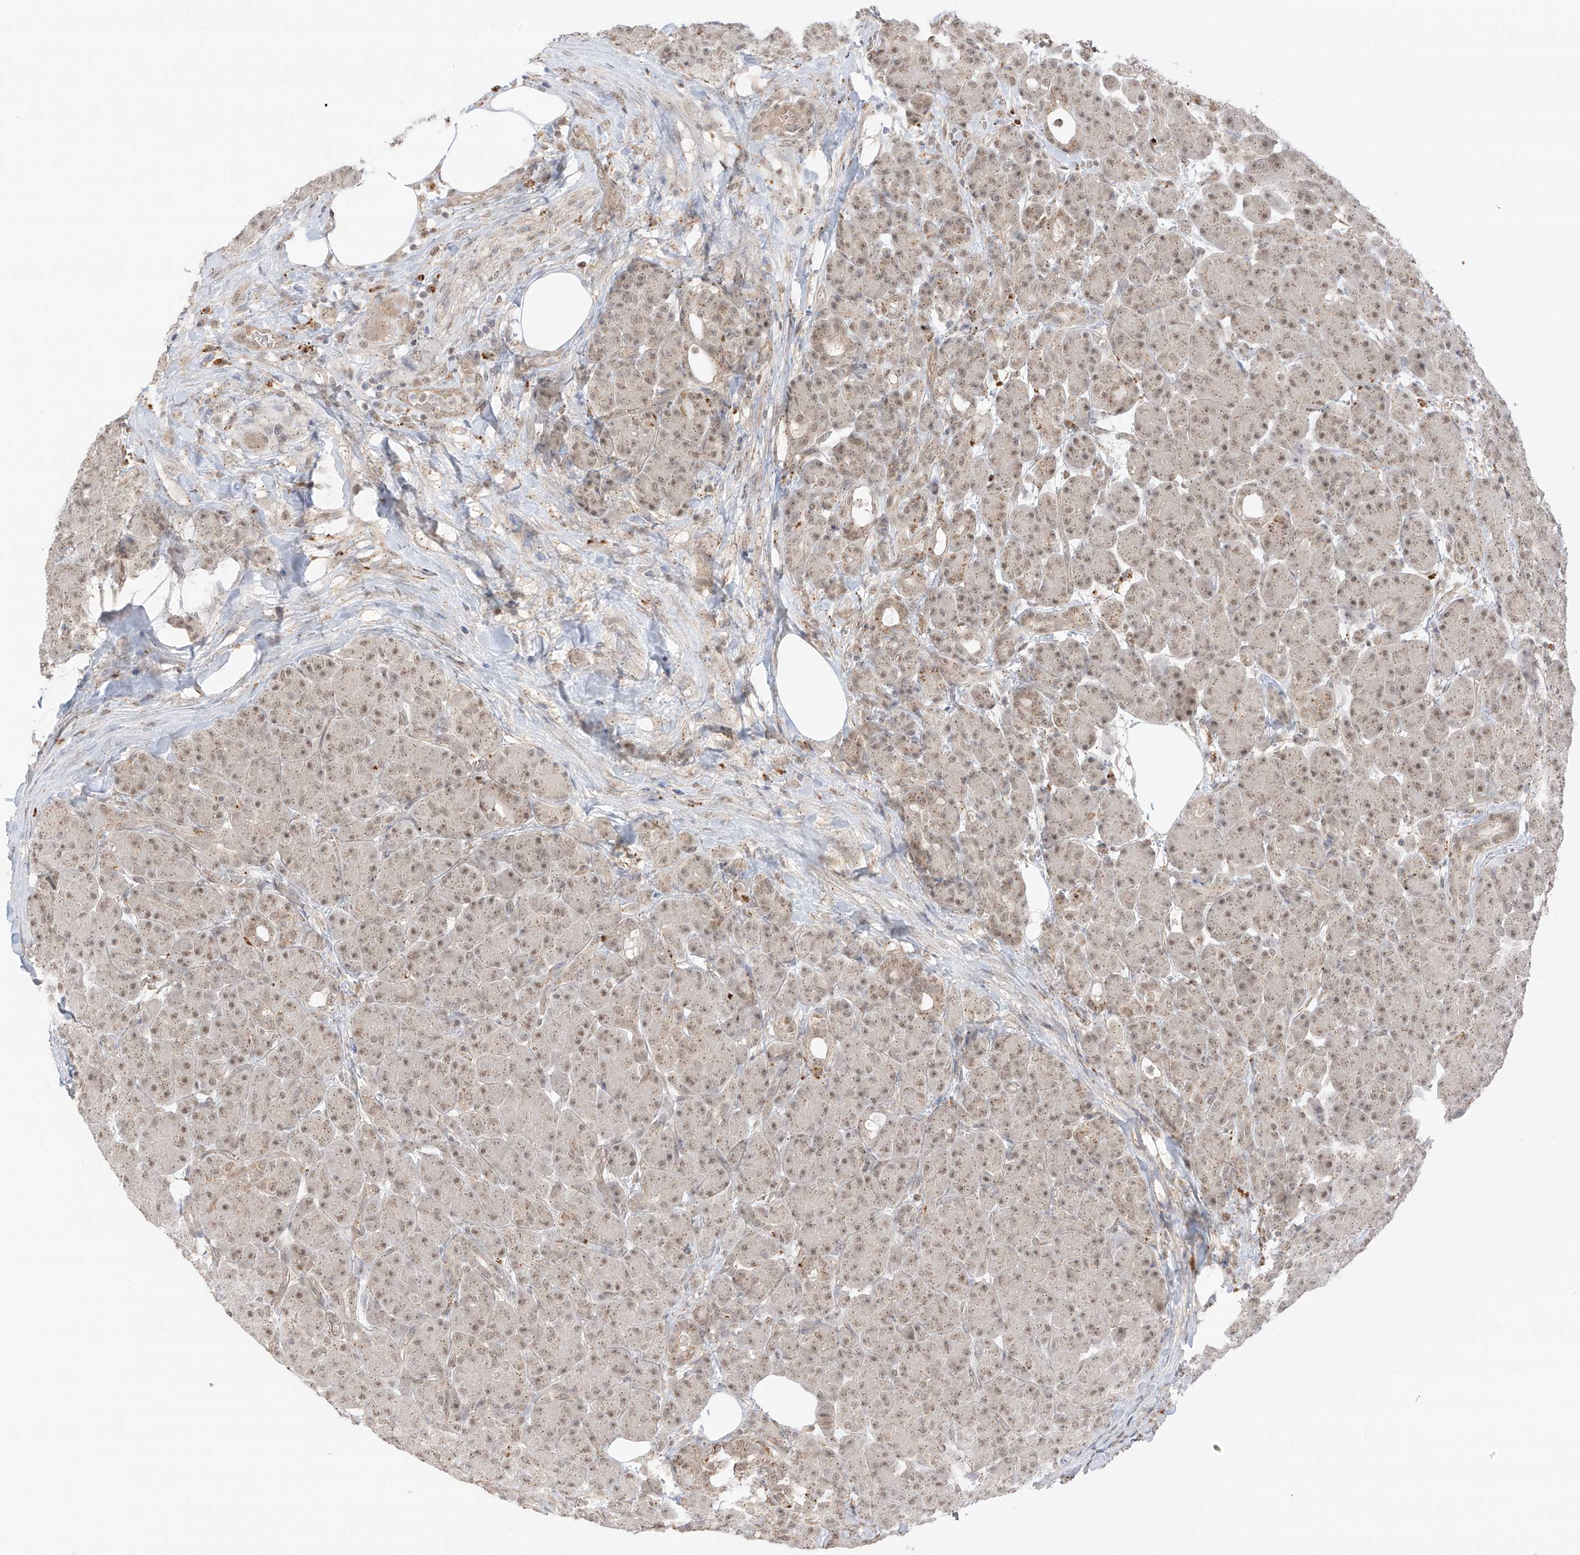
{"staining": {"intensity": "moderate", "quantity": ">75%", "location": "cytoplasmic/membranous"}, "tissue": "pancreas", "cell_type": "Exocrine glandular cells", "image_type": "normal", "snomed": [{"axis": "morphology", "description": "Normal tissue, NOS"}, {"axis": "topography", "description": "Pancreas"}], "caption": "This is an image of IHC staining of normal pancreas, which shows moderate expression in the cytoplasmic/membranous of exocrine glandular cells.", "gene": "N4BP3", "patient": {"sex": "male", "age": 63}}